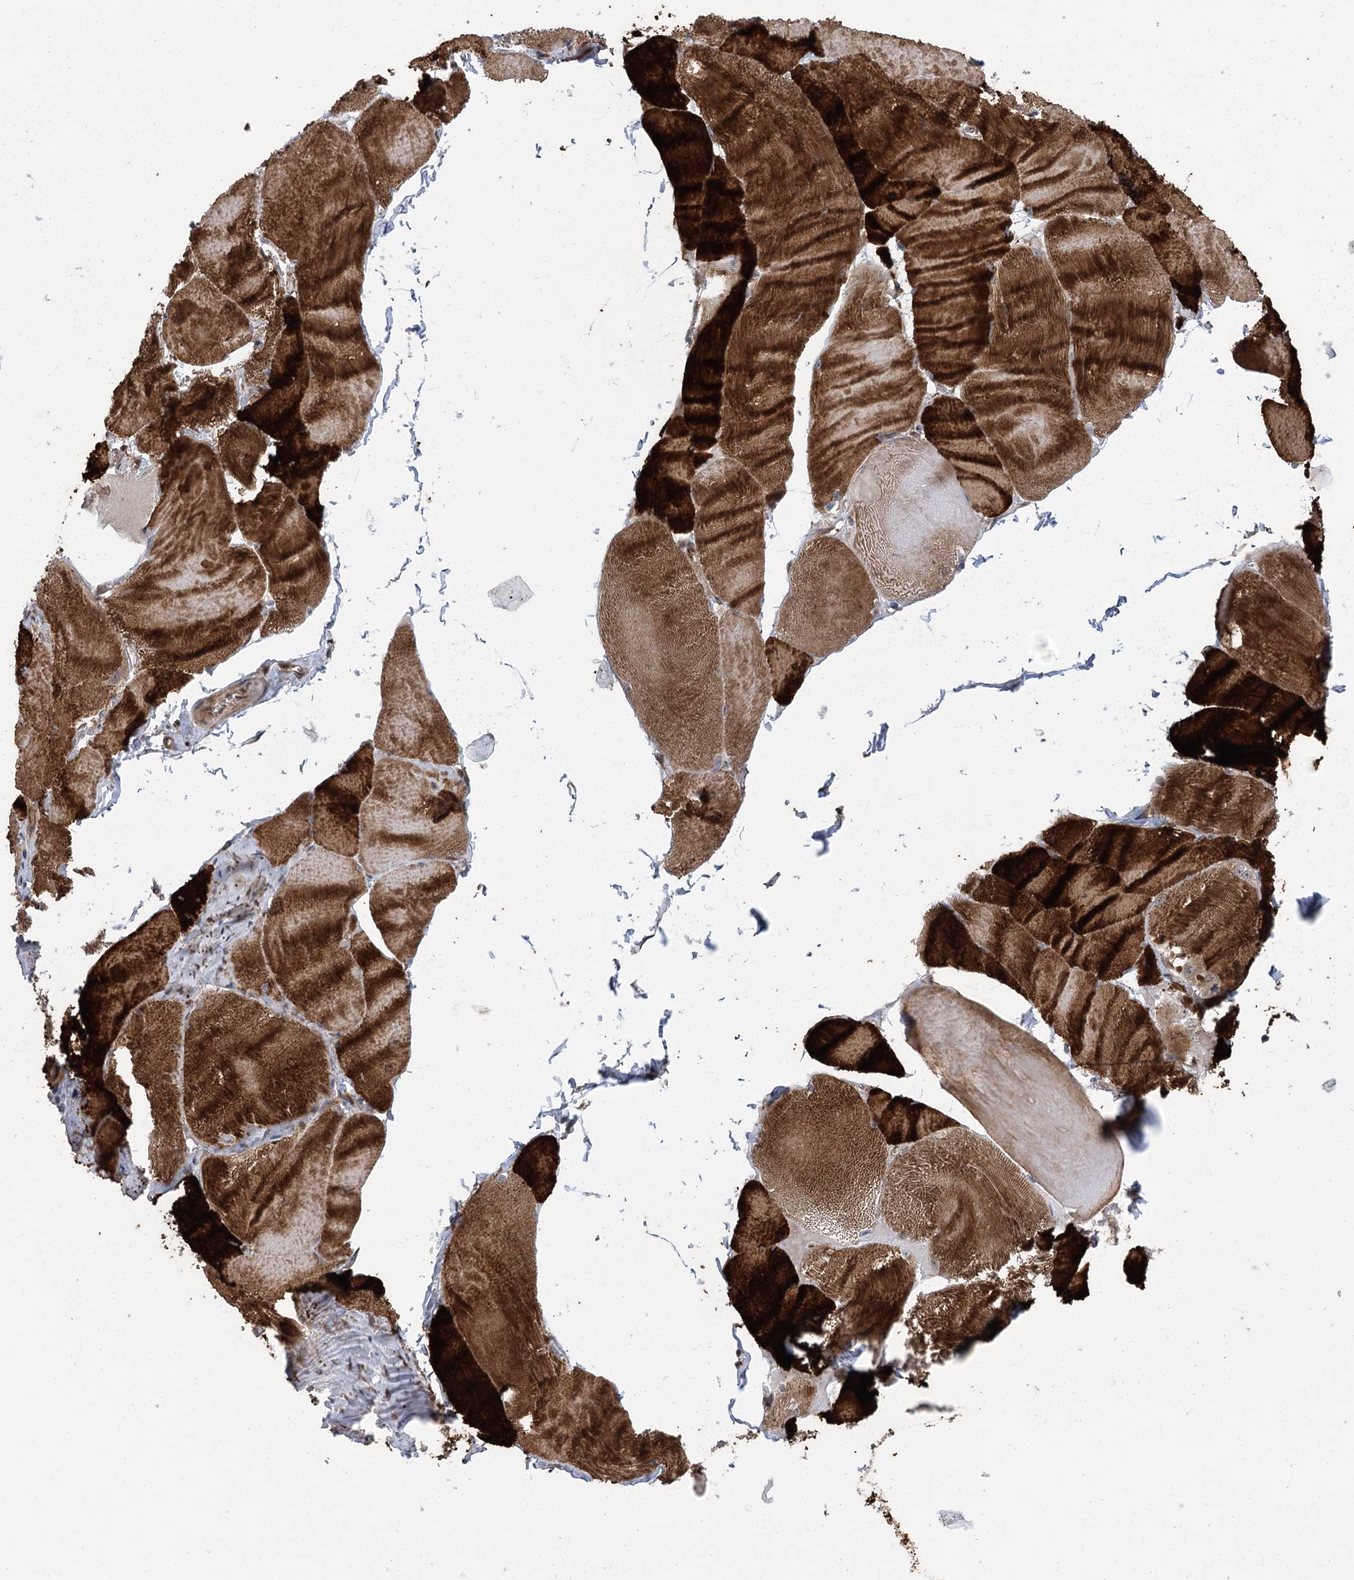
{"staining": {"intensity": "strong", "quantity": ">75%", "location": "cytoplasmic/membranous"}, "tissue": "skeletal muscle", "cell_type": "Myocytes", "image_type": "normal", "snomed": [{"axis": "morphology", "description": "Normal tissue, NOS"}, {"axis": "morphology", "description": "Basal cell carcinoma"}, {"axis": "topography", "description": "Skeletal muscle"}], "caption": "Immunohistochemical staining of normal human skeletal muscle reveals strong cytoplasmic/membranous protein positivity in about >75% of myocytes.", "gene": "C12orf4", "patient": {"sex": "female", "age": 64}}